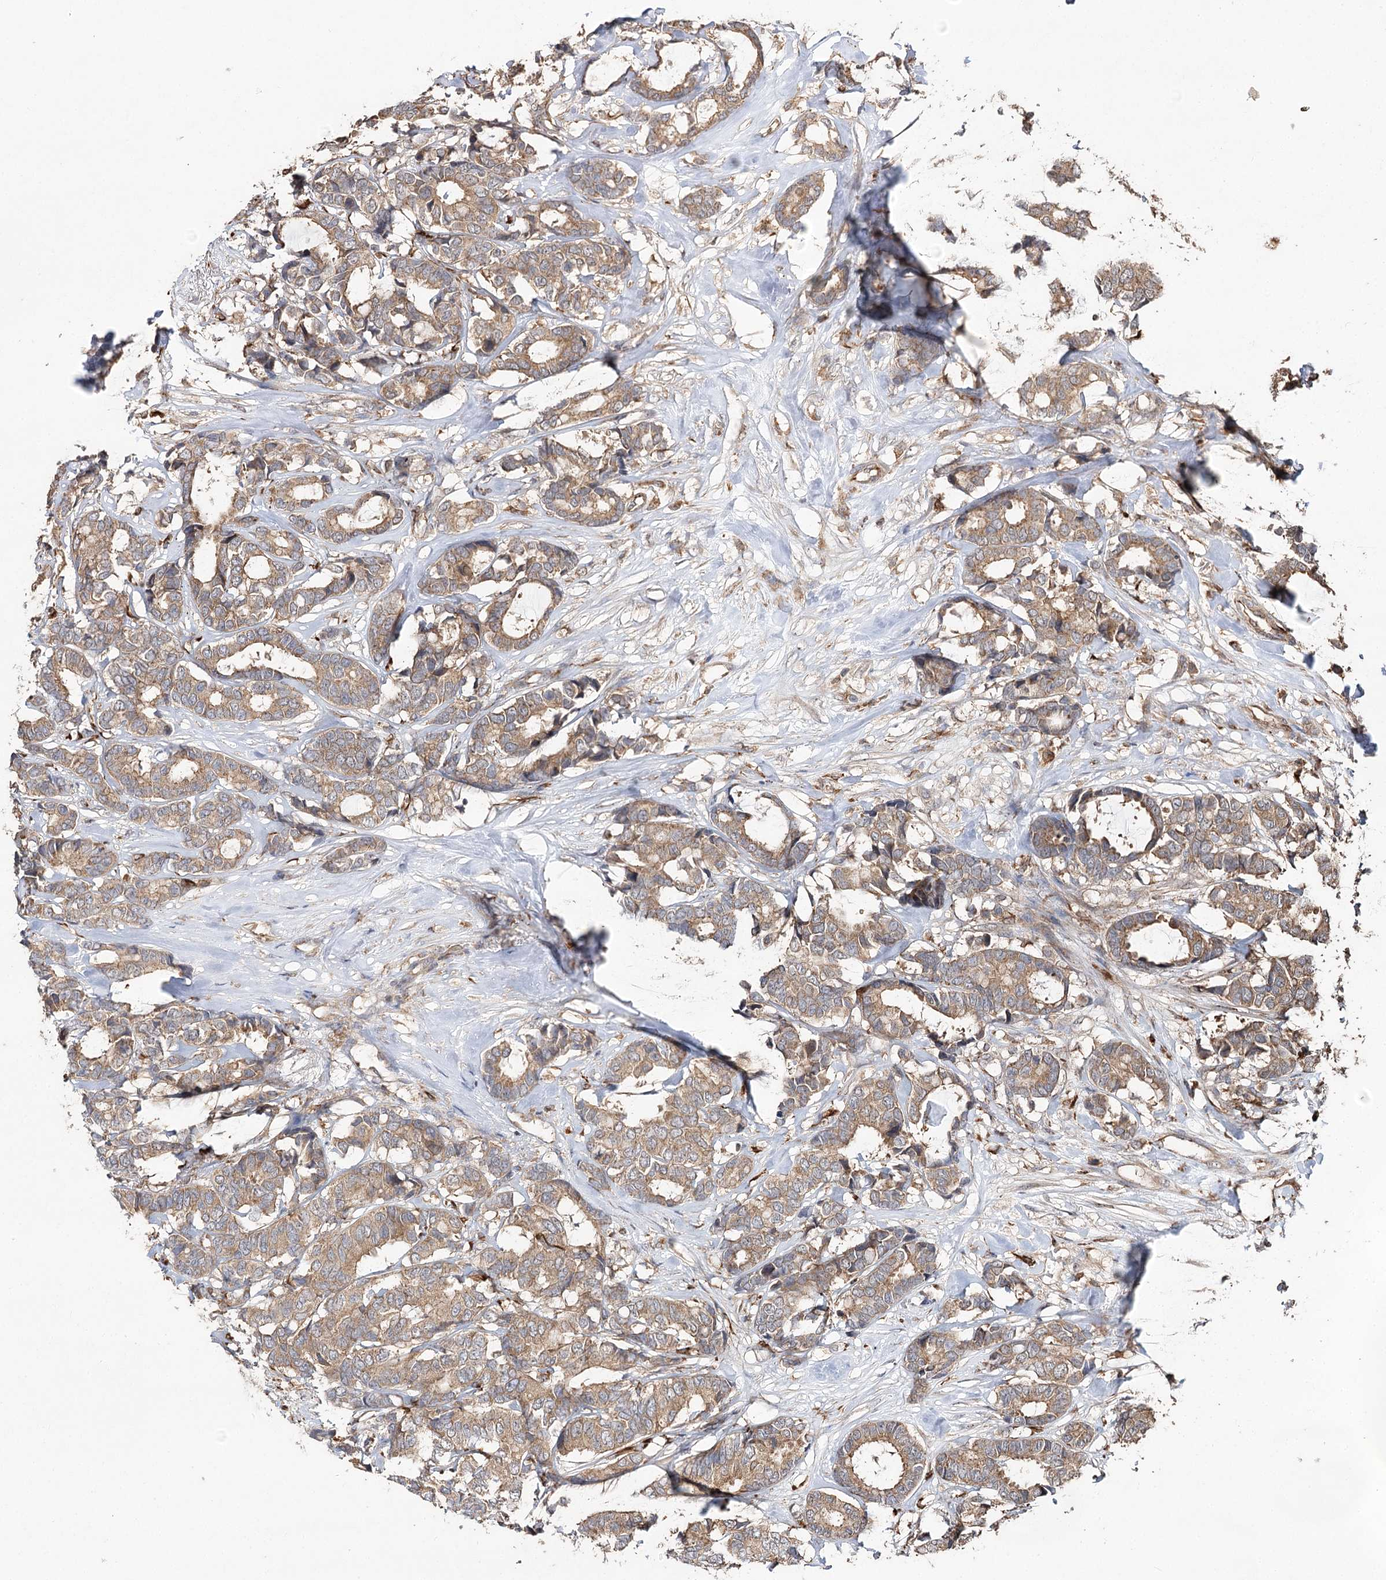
{"staining": {"intensity": "moderate", "quantity": ">75%", "location": "cytoplasmic/membranous"}, "tissue": "breast cancer", "cell_type": "Tumor cells", "image_type": "cancer", "snomed": [{"axis": "morphology", "description": "Duct carcinoma"}, {"axis": "topography", "description": "Breast"}], "caption": "A brown stain highlights moderate cytoplasmic/membranous staining of a protein in human breast cancer tumor cells.", "gene": "DMXL1", "patient": {"sex": "female", "age": 87}}